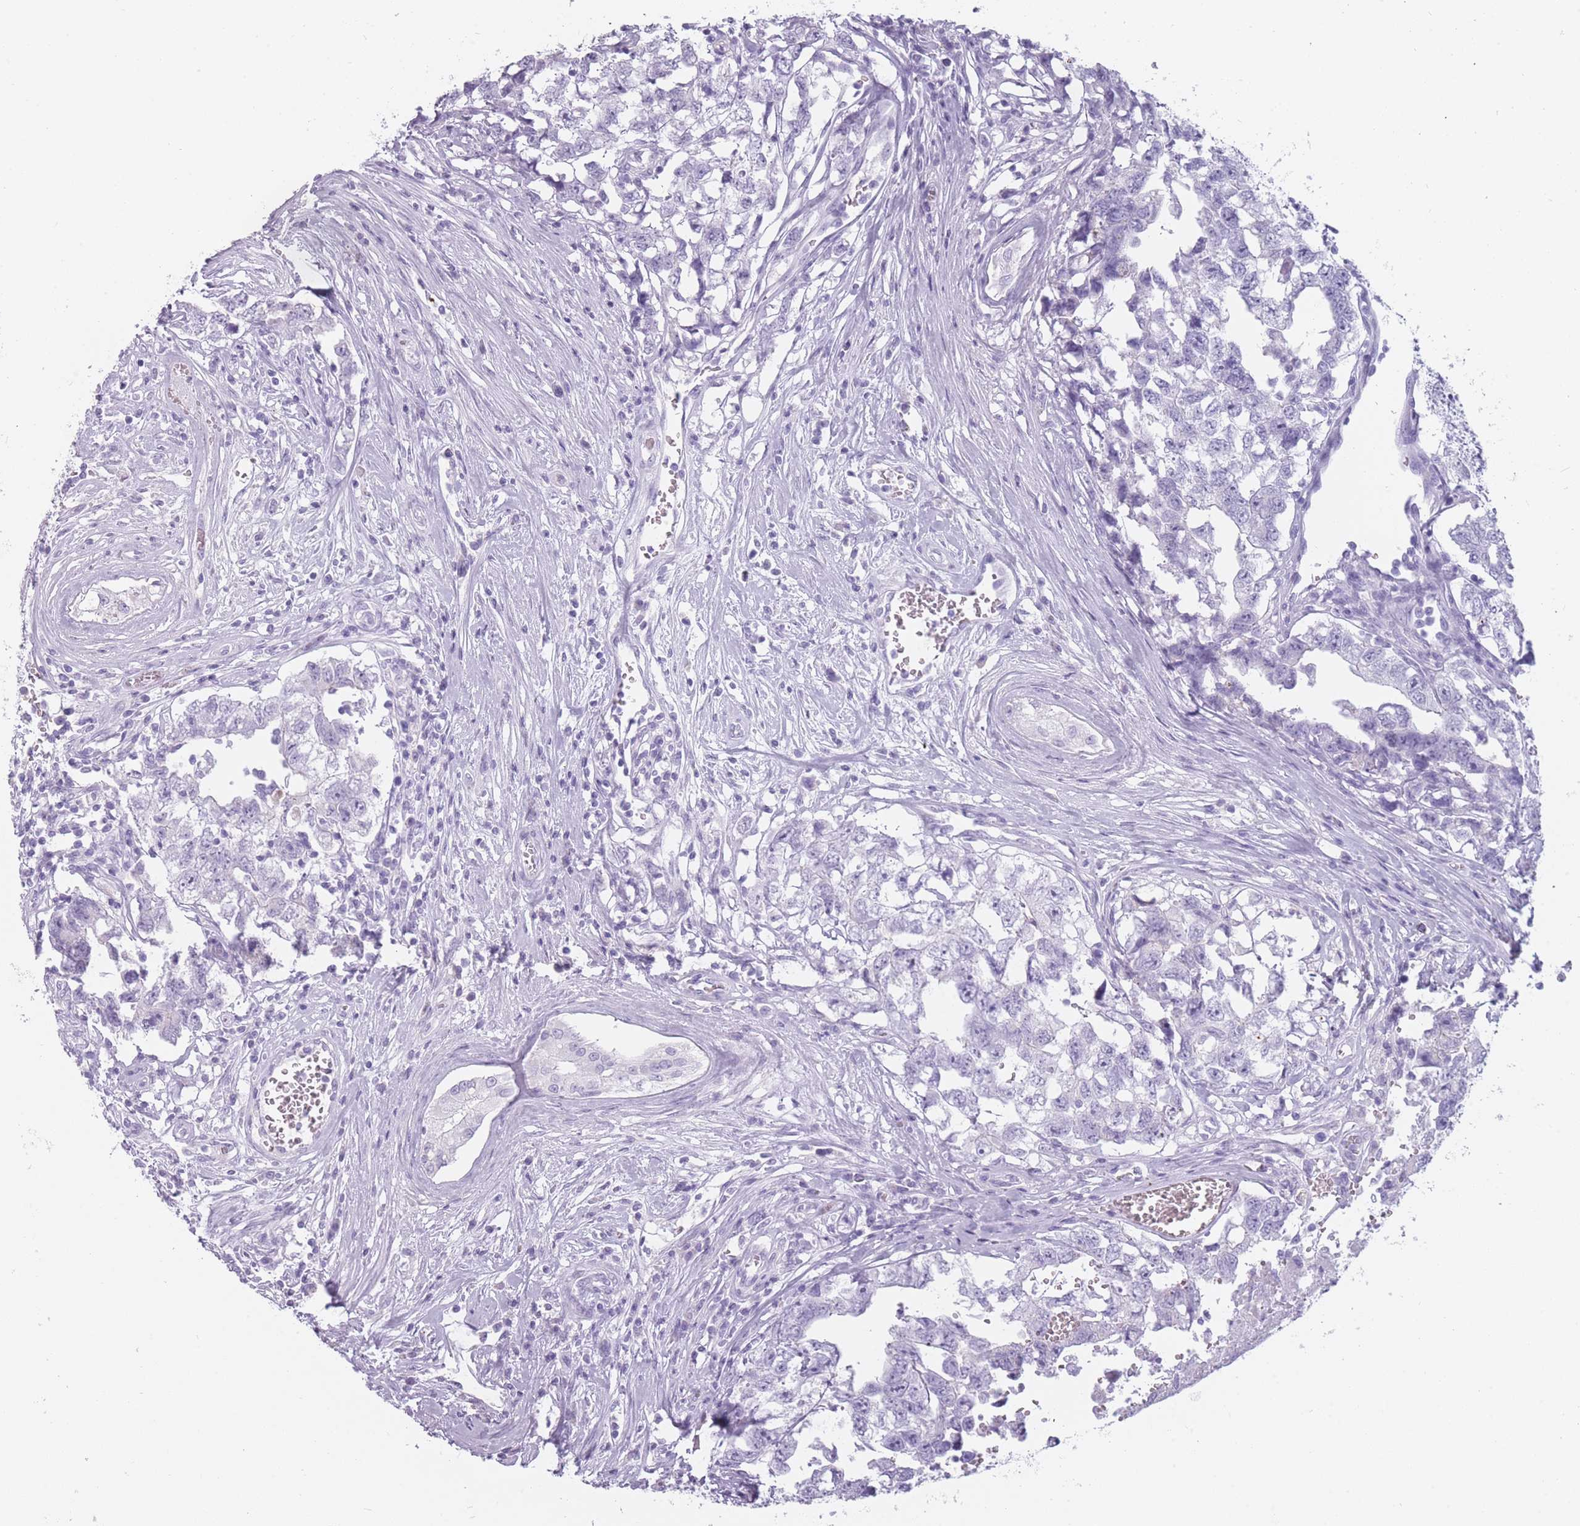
{"staining": {"intensity": "negative", "quantity": "none", "location": "none"}, "tissue": "testis cancer", "cell_type": "Tumor cells", "image_type": "cancer", "snomed": [{"axis": "morphology", "description": "Carcinoma, Embryonal, NOS"}, {"axis": "topography", "description": "Testis"}], "caption": "The histopathology image displays no significant staining in tumor cells of embryonal carcinoma (testis).", "gene": "PPFIA3", "patient": {"sex": "male", "age": 22}}